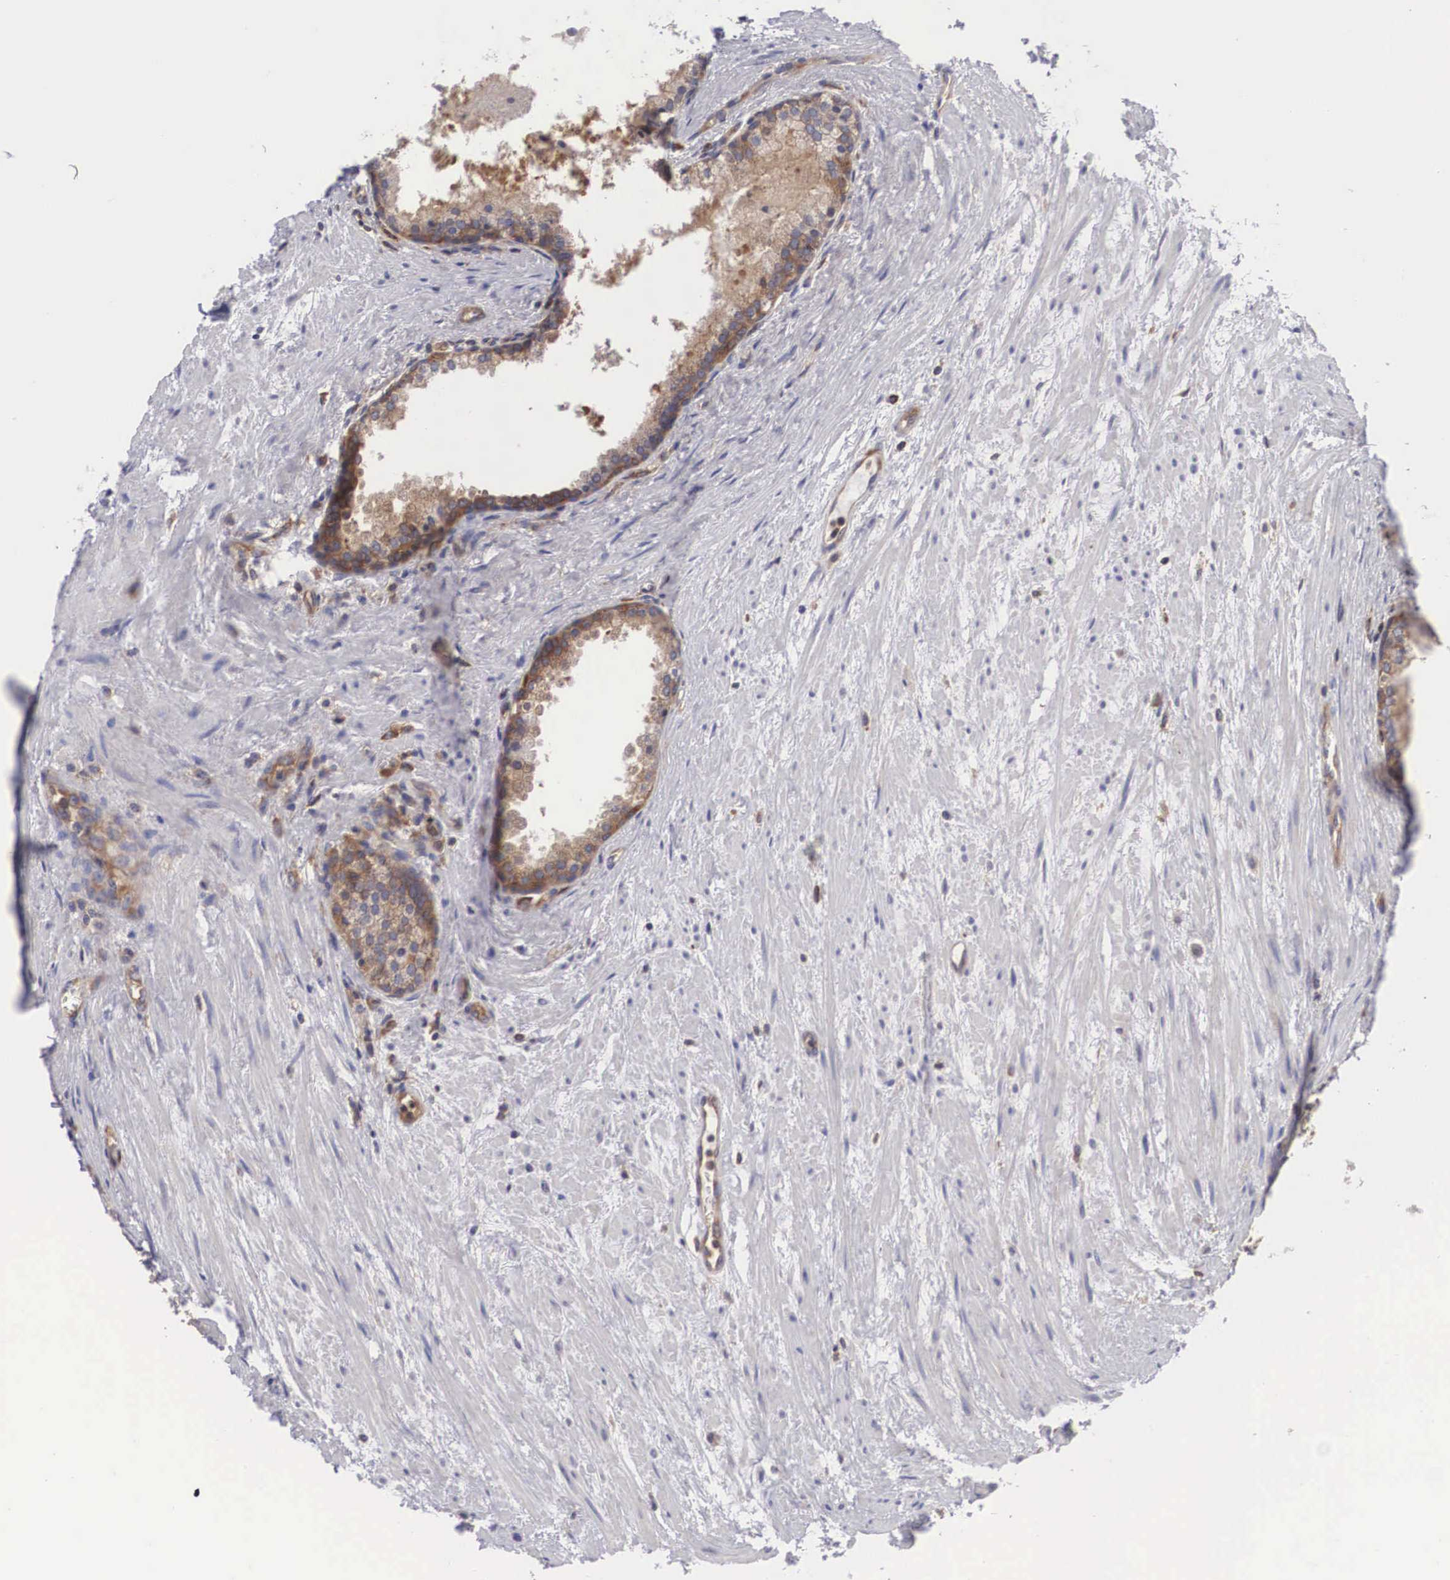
{"staining": {"intensity": "moderate", "quantity": ">75%", "location": "cytoplasmic/membranous"}, "tissue": "prostate", "cell_type": "Glandular cells", "image_type": "normal", "snomed": [{"axis": "morphology", "description": "Normal tissue, NOS"}, {"axis": "topography", "description": "Prostate"}], "caption": "The photomicrograph displays staining of normal prostate, revealing moderate cytoplasmic/membranous protein staining (brown color) within glandular cells. Immunohistochemistry (ihc) stains the protein of interest in brown and the nuclei are stained blue.", "gene": "GRIPAP1", "patient": {"sex": "male", "age": 65}}